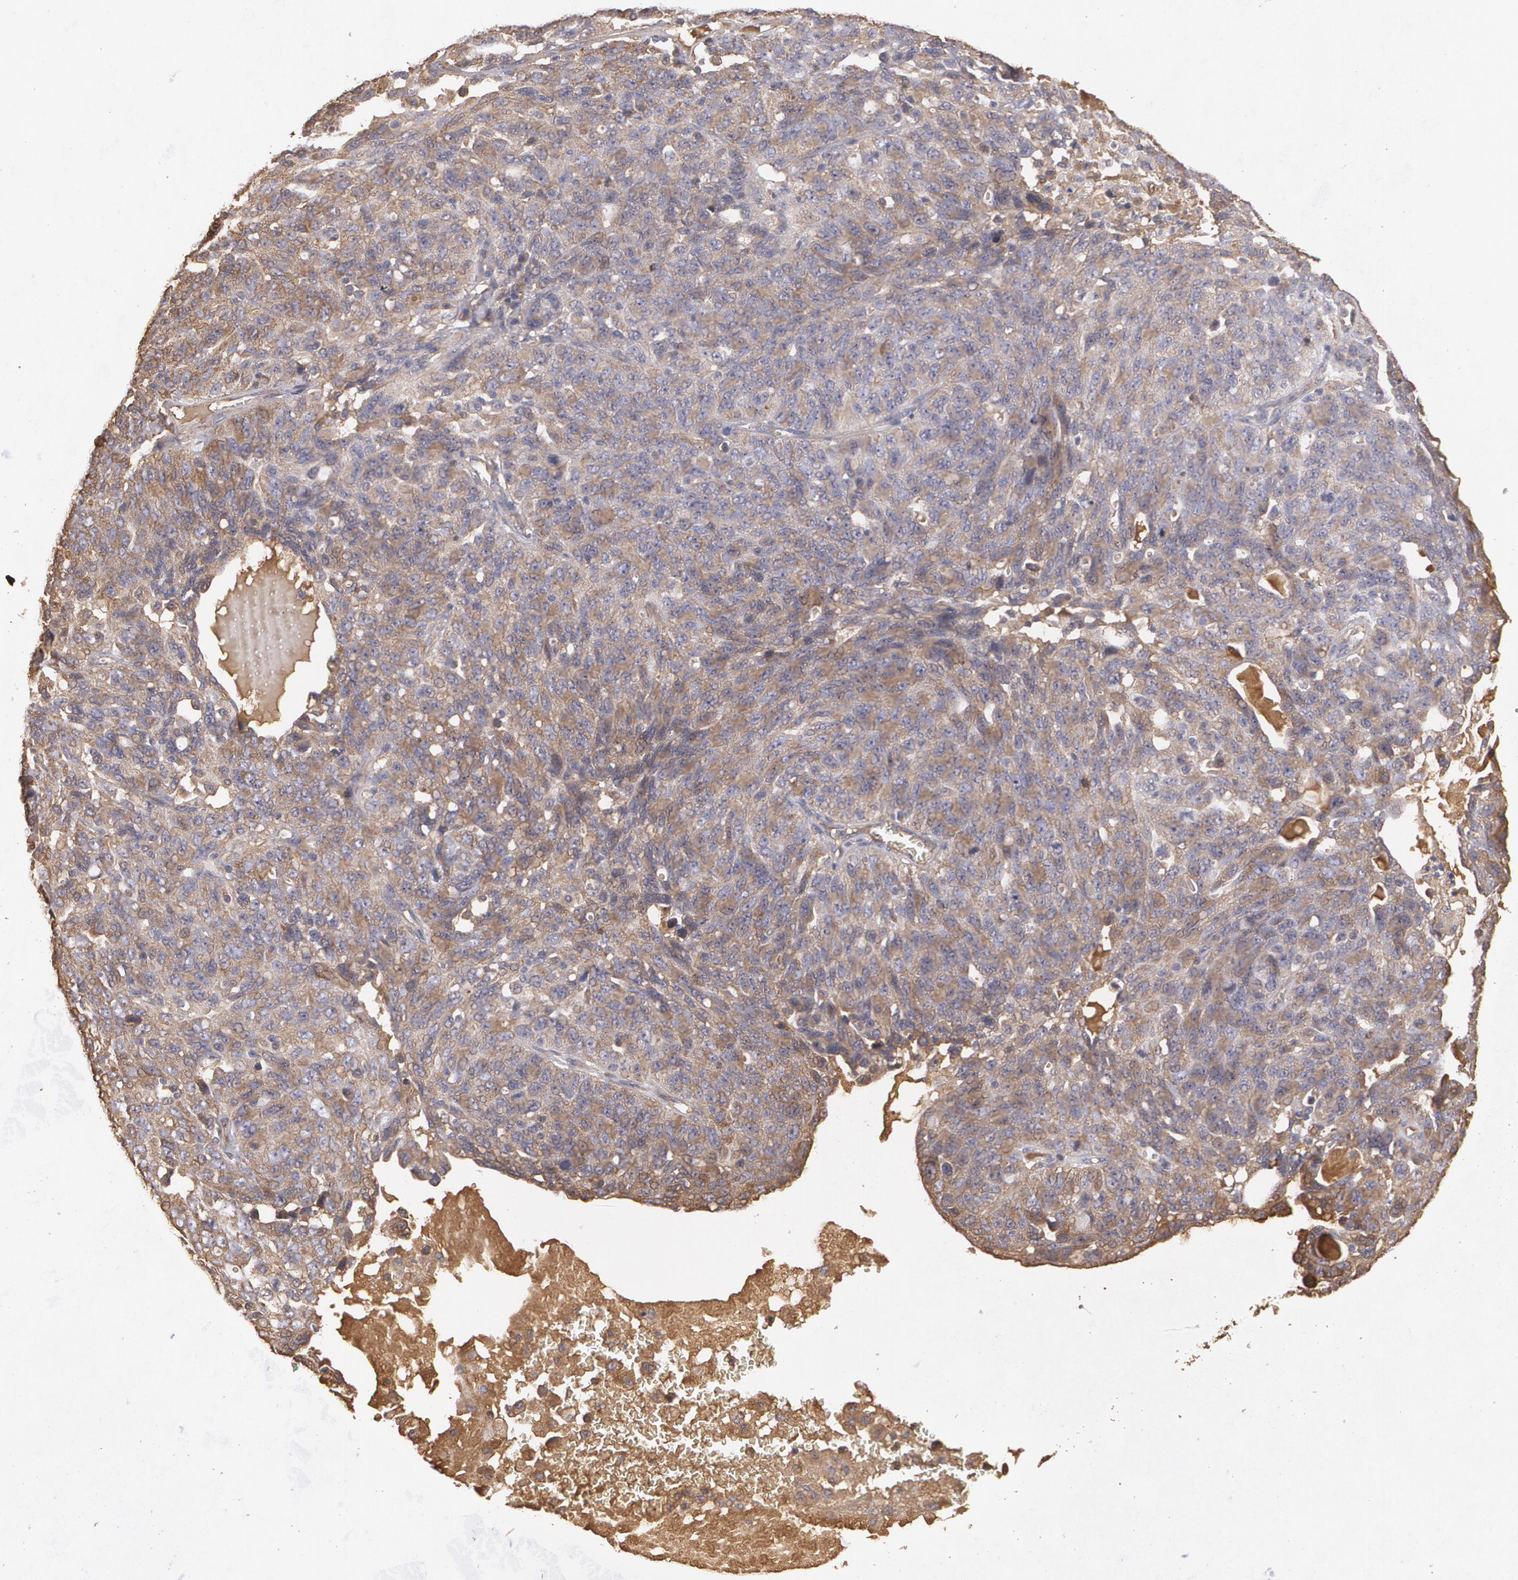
{"staining": {"intensity": "weak", "quantity": ">75%", "location": "cytoplasmic/membranous"}, "tissue": "ovarian cancer", "cell_type": "Tumor cells", "image_type": "cancer", "snomed": [{"axis": "morphology", "description": "Cystadenocarcinoma, serous, NOS"}, {"axis": "topography", "description": "Ovary"}], "caption": "DAB immunohistochemical staining of human ovarian serous cystadenocarcinoma displays weak cytoplasmic/membranous protein positivity in approximately >75% of tumor cells.", "gene": "PON1", "patient": {"sex": "female", "age": 71}}